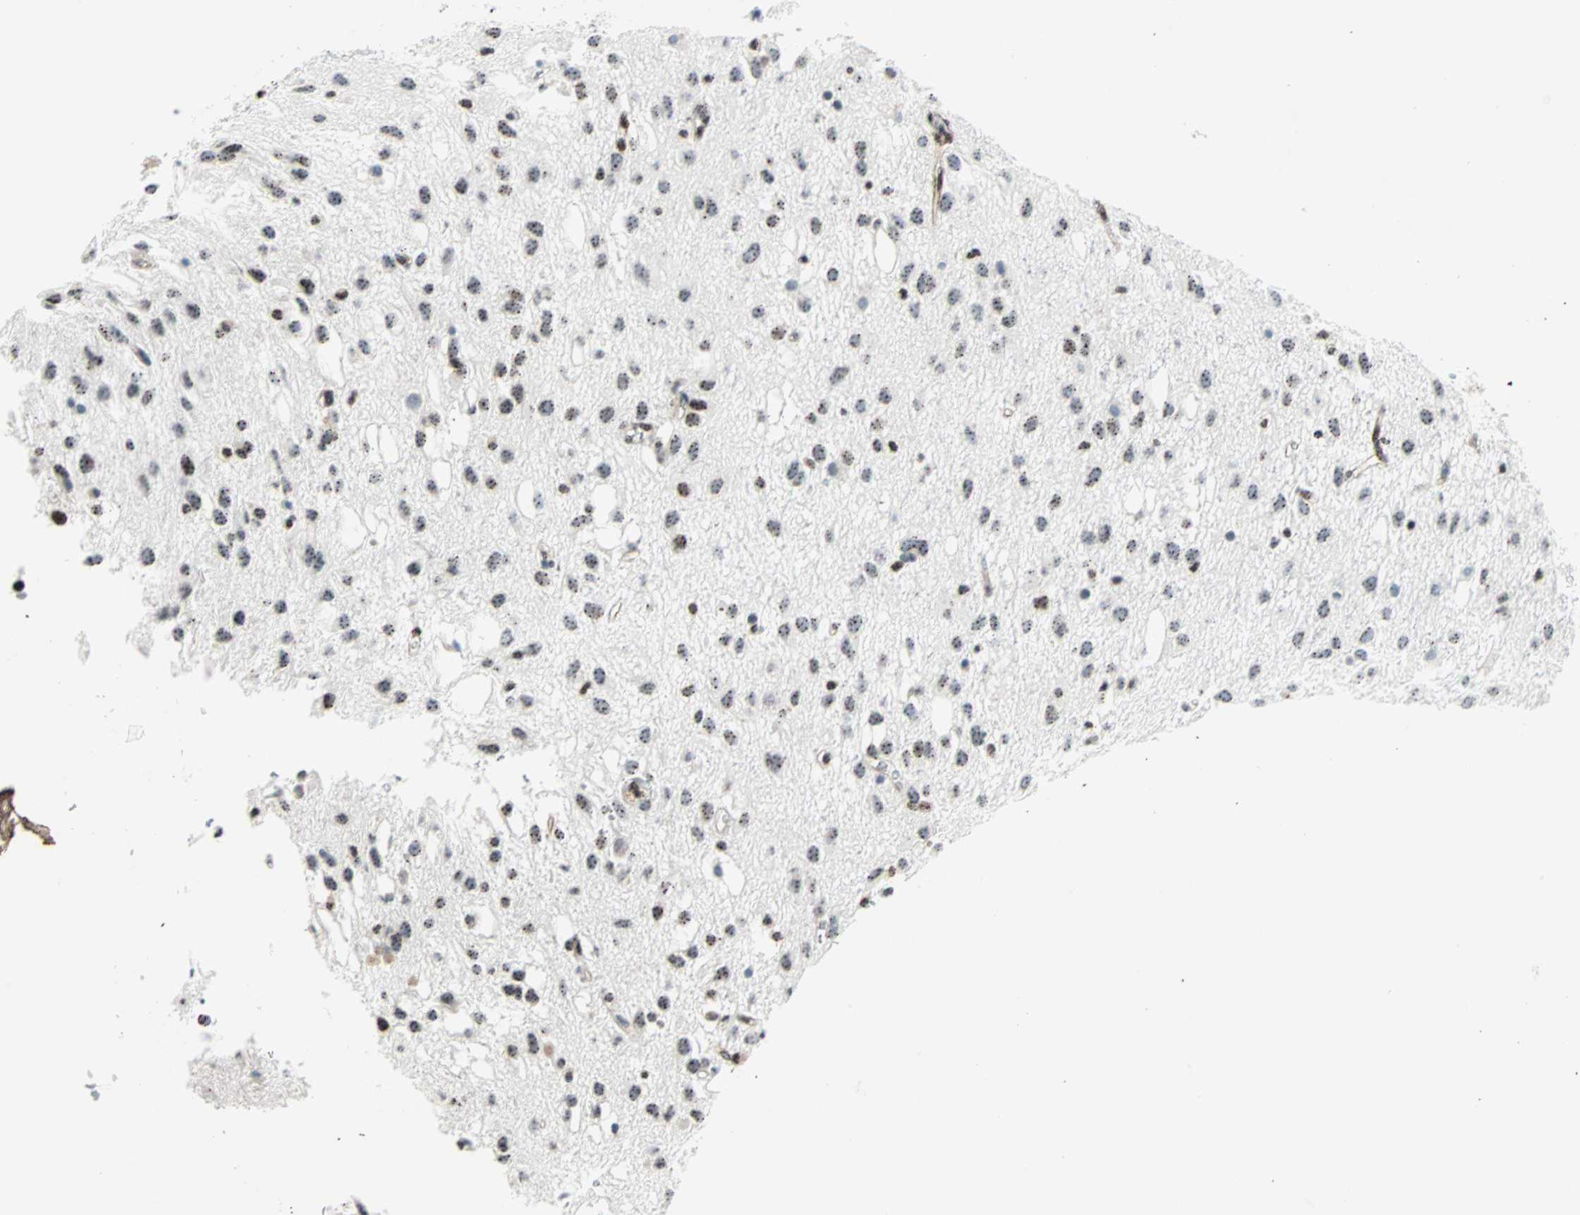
{"staining": {"intensity": "weak", "quantity": ">75%", "location": "nuclear"}, "tissue": "glioma", "cell_type": "Tumor cells", "image_type": "cancer", "snomed": [{"axis": "morphology", "description": "Glioma, malignant, Low grade"}, {"axis": "topography", "description": "Brain"}], "caption": "Immunohistochemical staining of low-grade glioma (malignant) reveals low levels of weak nuclear staining in about >75% of tumor cells.", "gene": "CENPA", "patient": {"sex": "male", "age": 77}}